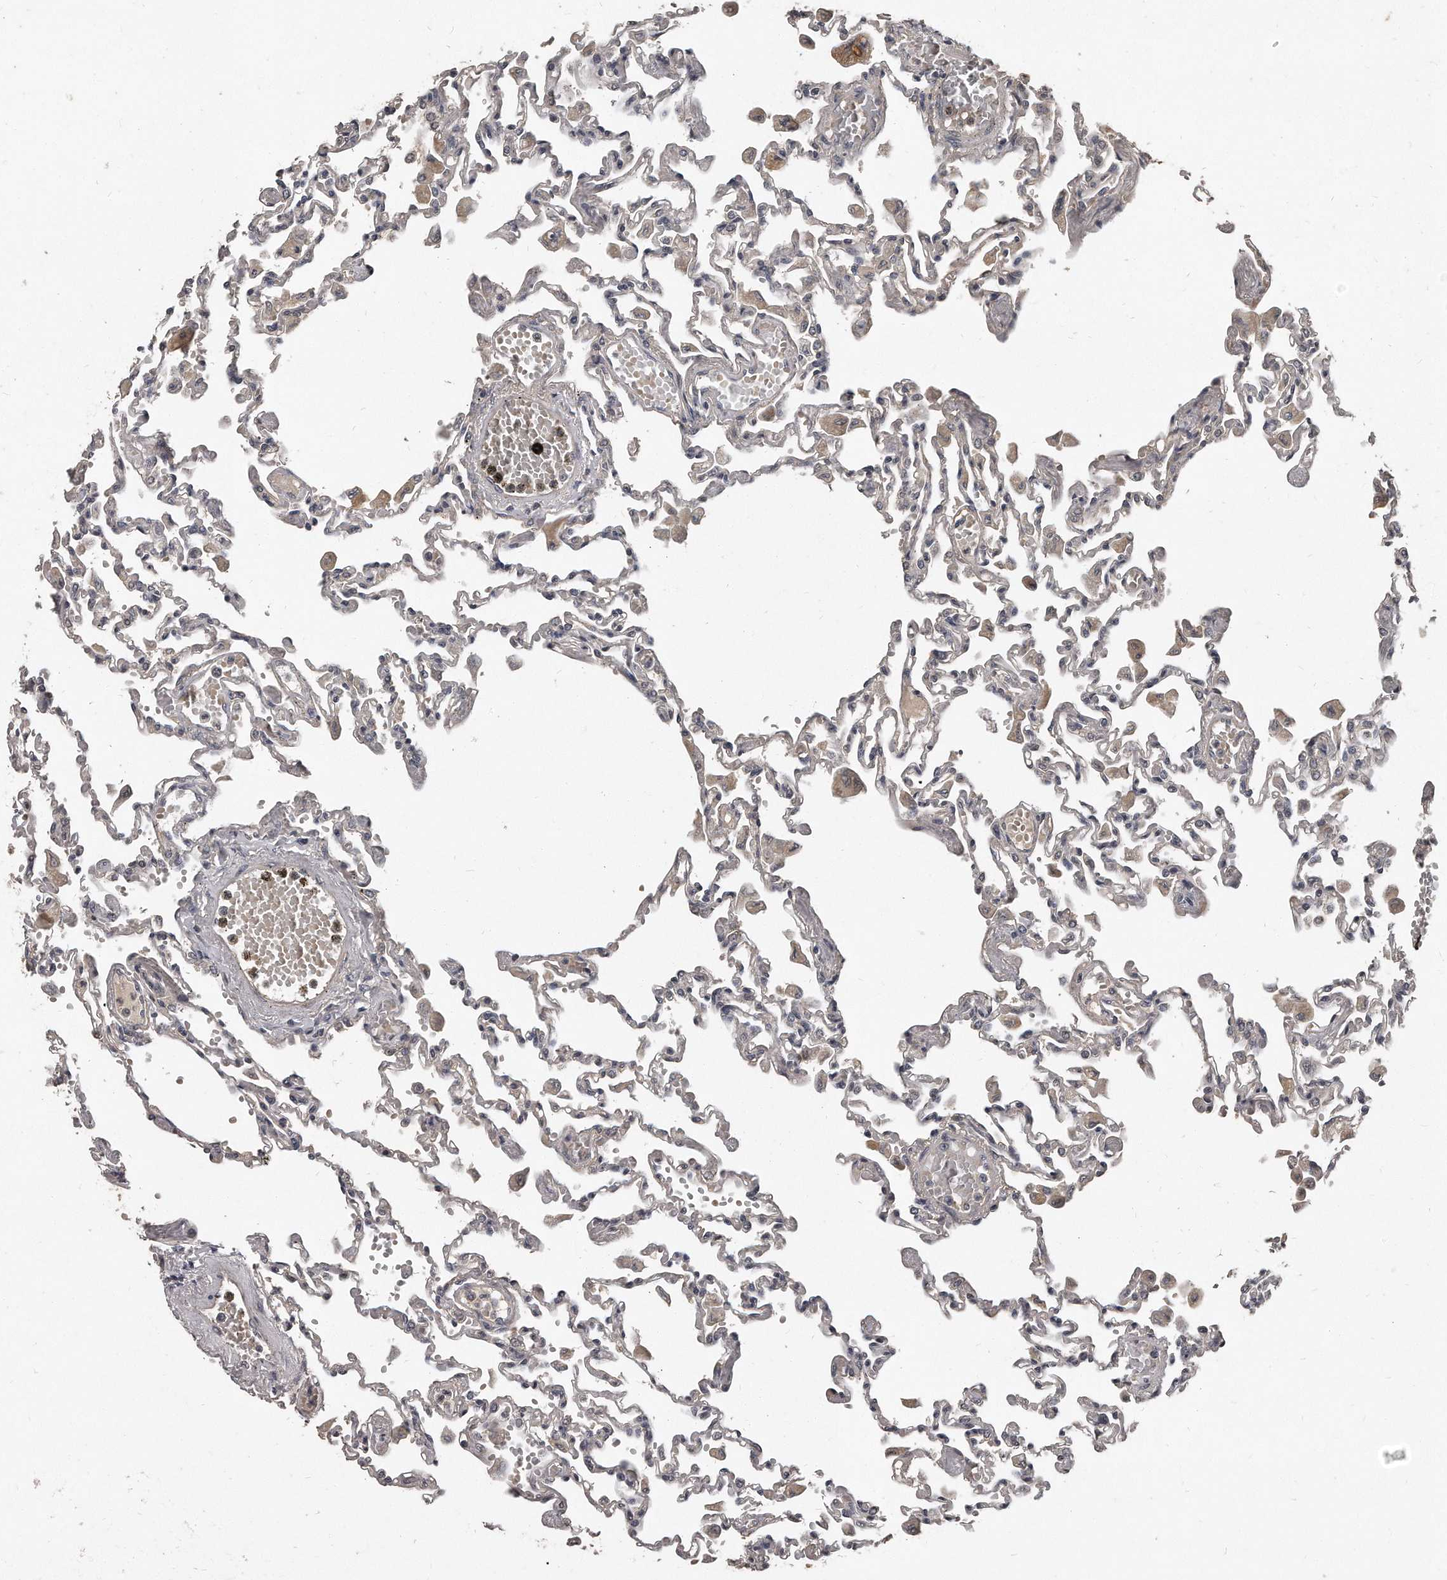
{"staining": {"intensity": "weak", "quantity": "<25%", "location": "cytoplasmic/membranous"}, "tissue": "lung", "cell_type": "Alveolar cells", "image_type": "normal", "snomed": [{"axis": "morphology", "description": "Normal tissue, NOS"}, {"axis": "topography", "description": "Bronchus"}, {"axis": "topography", "description": "Lung"}], "caption": "An IHC image of unremarkable lung is shown. There is no staining in alveolar cells of lung. (Immunohistochemistry (ihc), brightfield microscopy, high magnification).", "gene": "GRB10", "patient": {"sex": "female", "age": 49}}